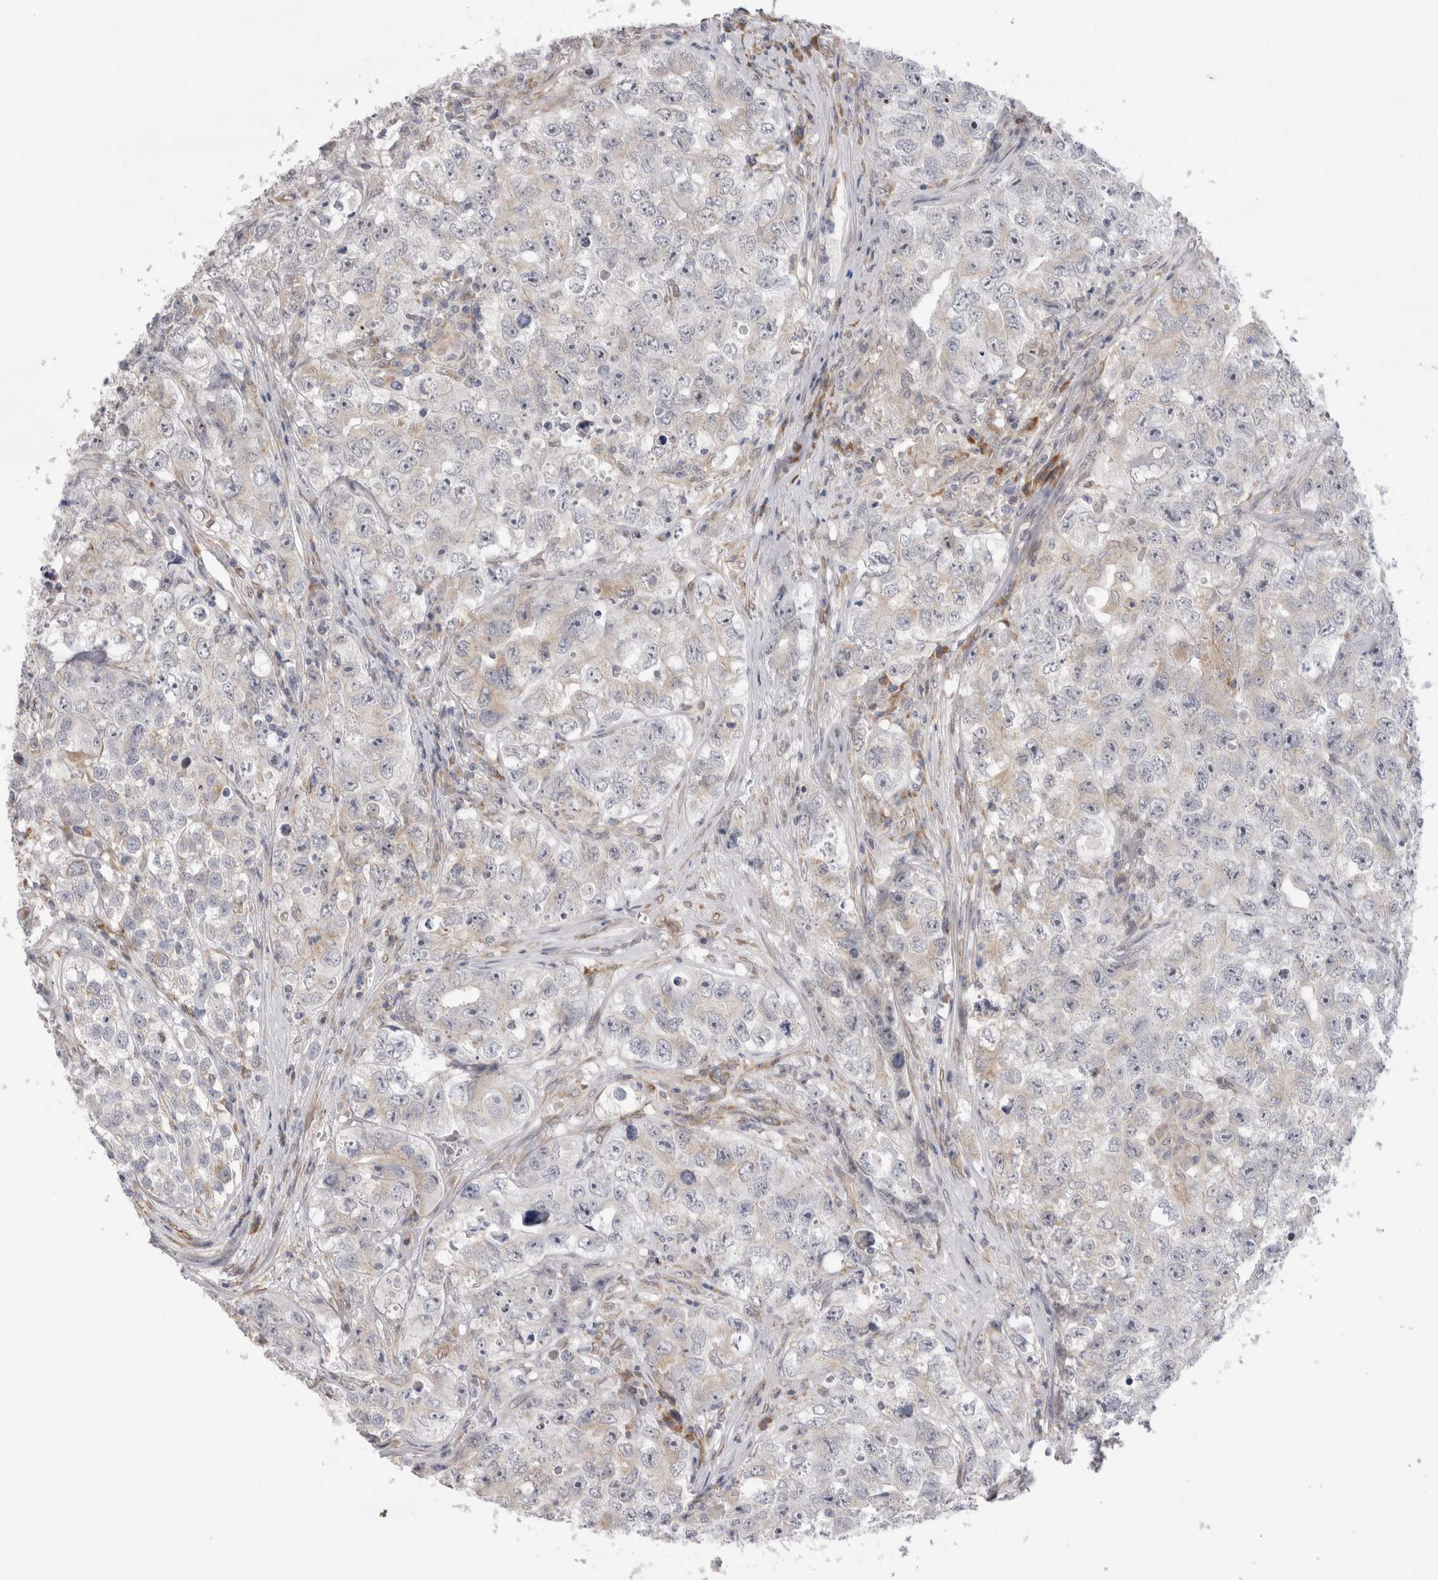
{"staining": {"intensity": "negative", "quantity": "none", "location": "none"}, "tissue": "testis cancer", "cell_type": "Tumor cells", "image_type": "cancer", "snomed": [{"axis": "morphology", "description": "Seminoma, NOS"}, {"axis": "morphology", "description": "Carcinoma, Embryonal, NOS"}, {"axis": "topography", "description": "Testis"}], "caption": "Immunohistochemical staining of human testis cancer (embryonal carcinoma) displays no significant expression in tumor cells. Nuclei are stained in blue.", "gene": "VCPIP1", "patient": {"sex": "male", "age": 43}}